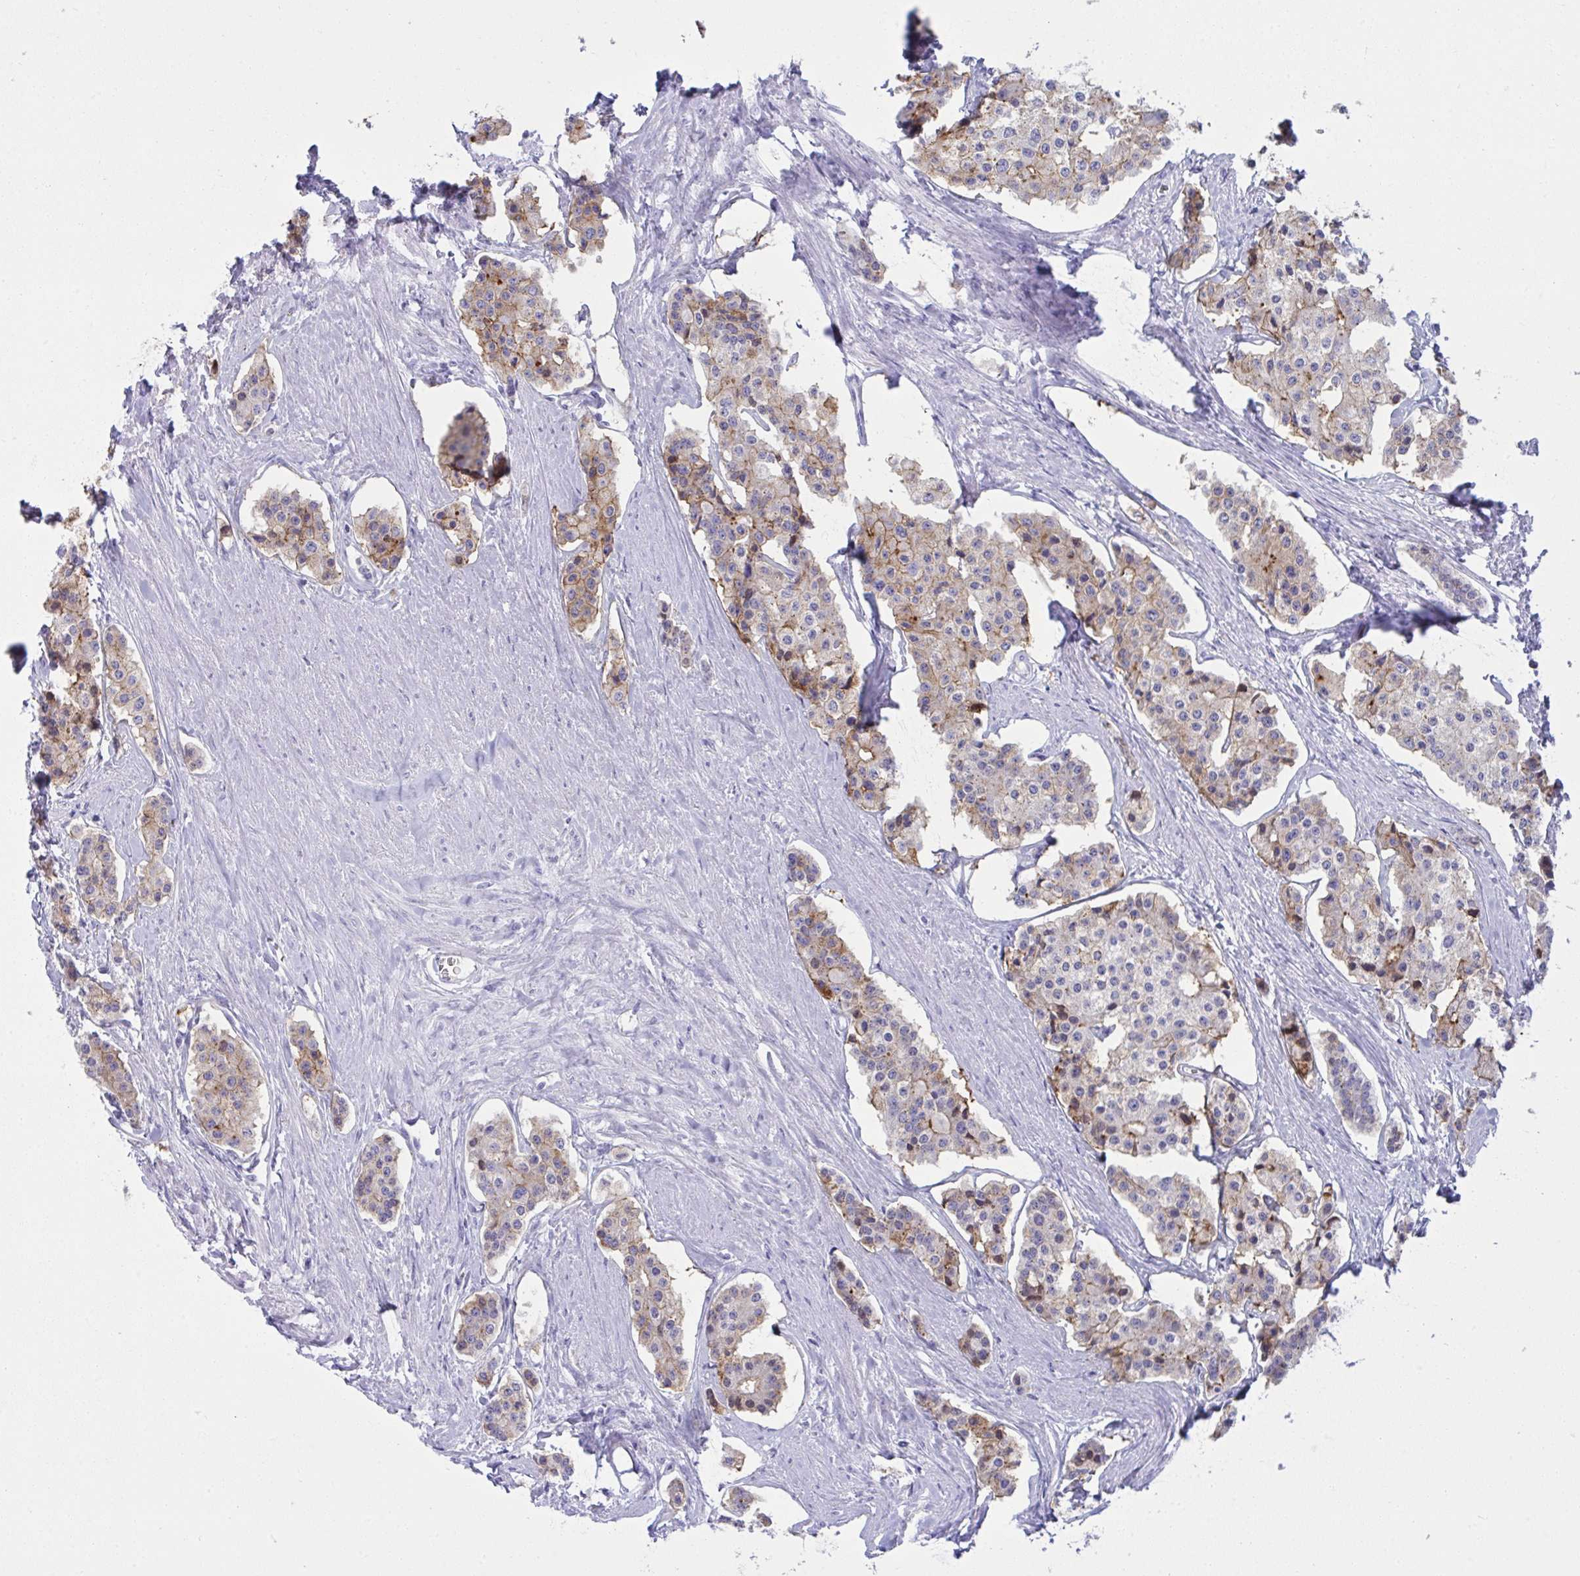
{"staining": {"intensity": "moderate", "quantity": "25%-75%", "location": "cytoplasmic/membranous"}, "tissue": "carcinoid", "cell_type": "Tumor cells", "image_type": "cancer", "snomed": [{"axis": "morphology", "description": "Carcinoid, malignant, NOS"}, {"axis": "topography", "description": "Small intestine"}], "caption": "This is a photomicrograph of immunohistochemistry (IHC) staining of carcinoid, which shows moderate staining in the cytoplasmic/membranous of tumor cells.", "gene": "RGPD5", "patient": {"sex": "female", "age": 65}}